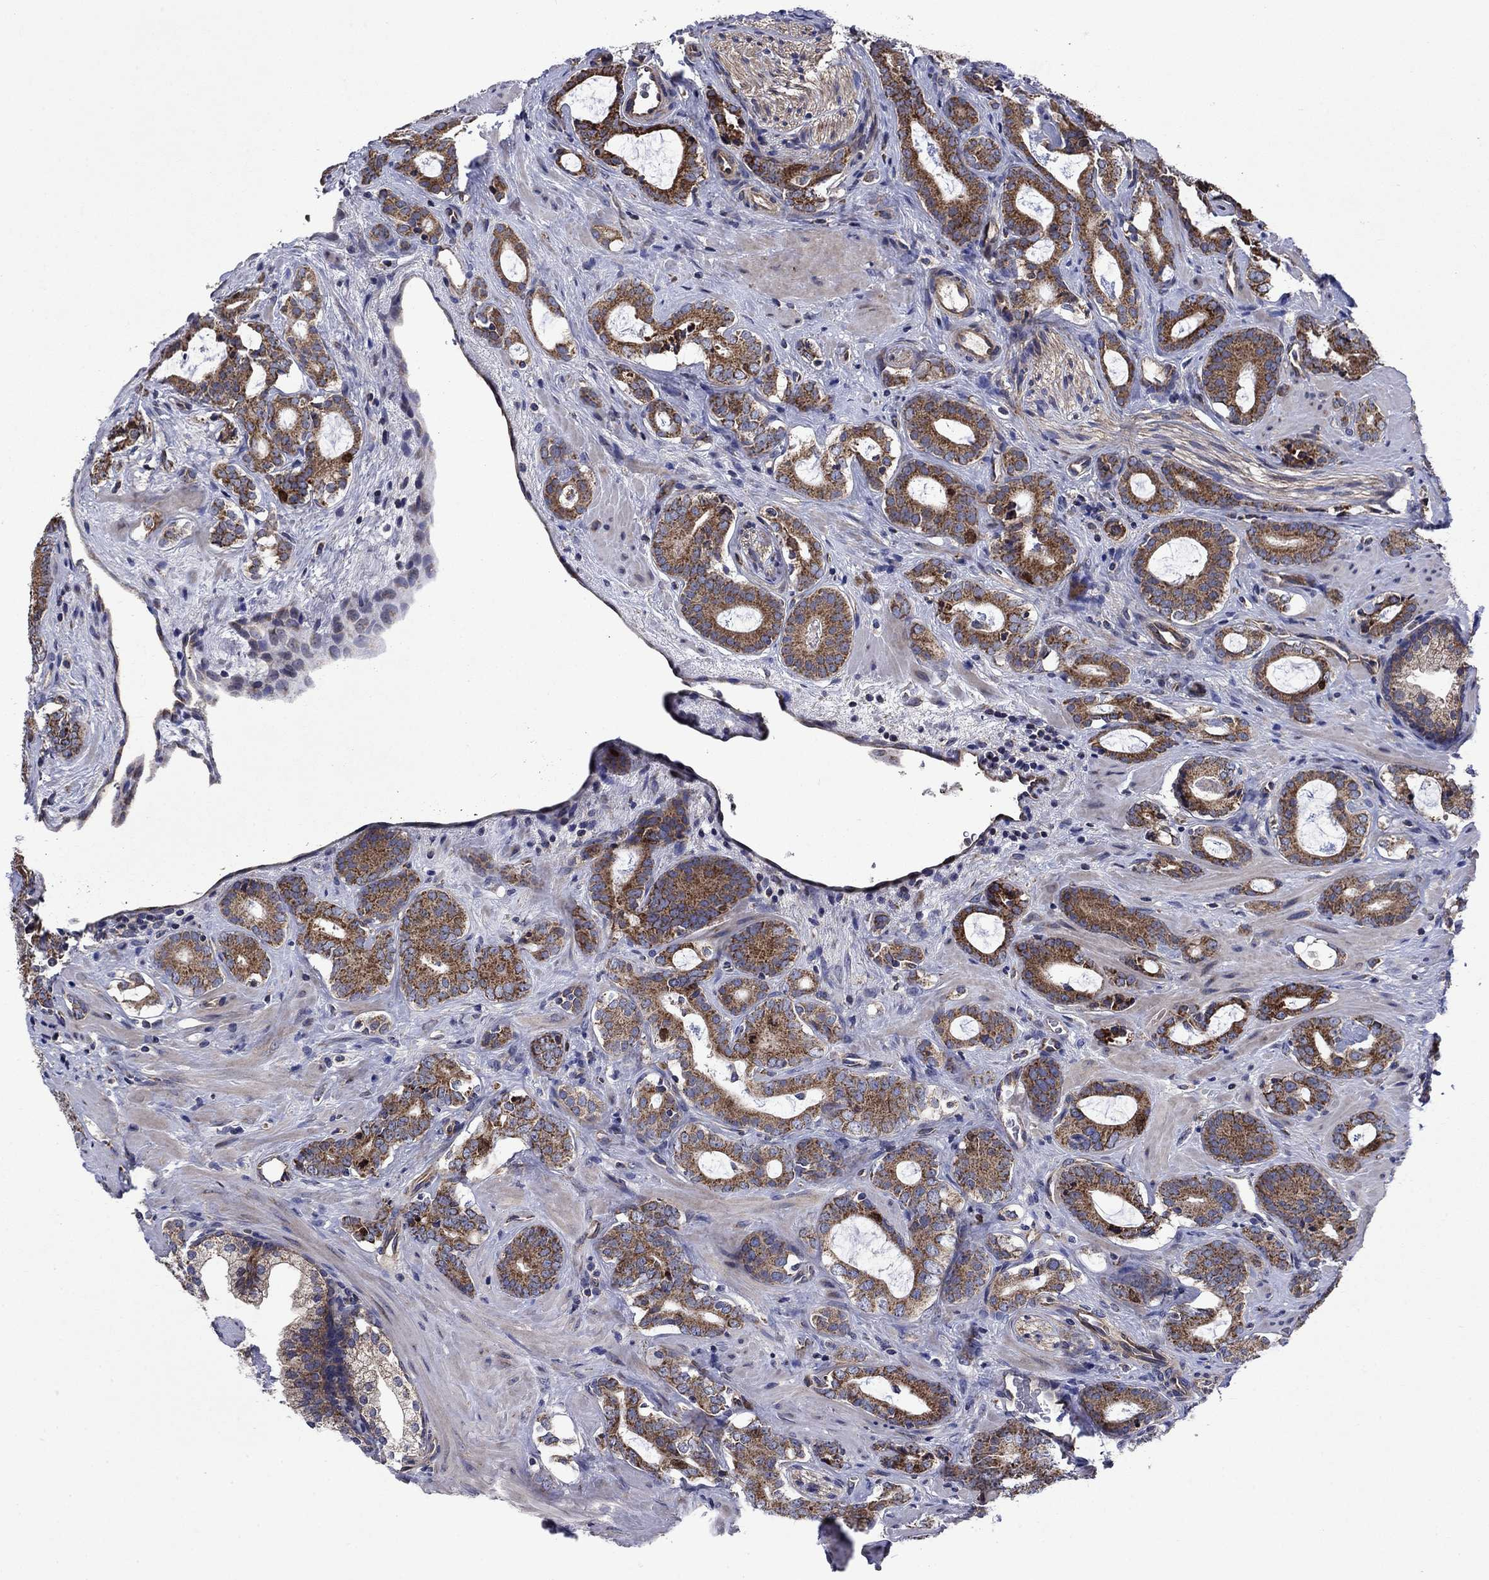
{"staining": {"intensity": "strong", "quantity": ">75%", "location": "cytoplasmic/membranous"}, "tissue": "prostate cancer", "cell_type": "Tumor cells", "image_type": "cancer", "snomed": [{"axis": "morphology", "description": "Adenocarcinoma, NOS"}, {"axis": "topography", "description": "Prostate"}], "caption": "The micrograph demonstrates staining of prostate cancer, revealing strong cytoplasmic/membranous protein positivity (brown color) within tumor cells.", "gene": "KIF22", "patient": {"sex": "male", "age": 55}}